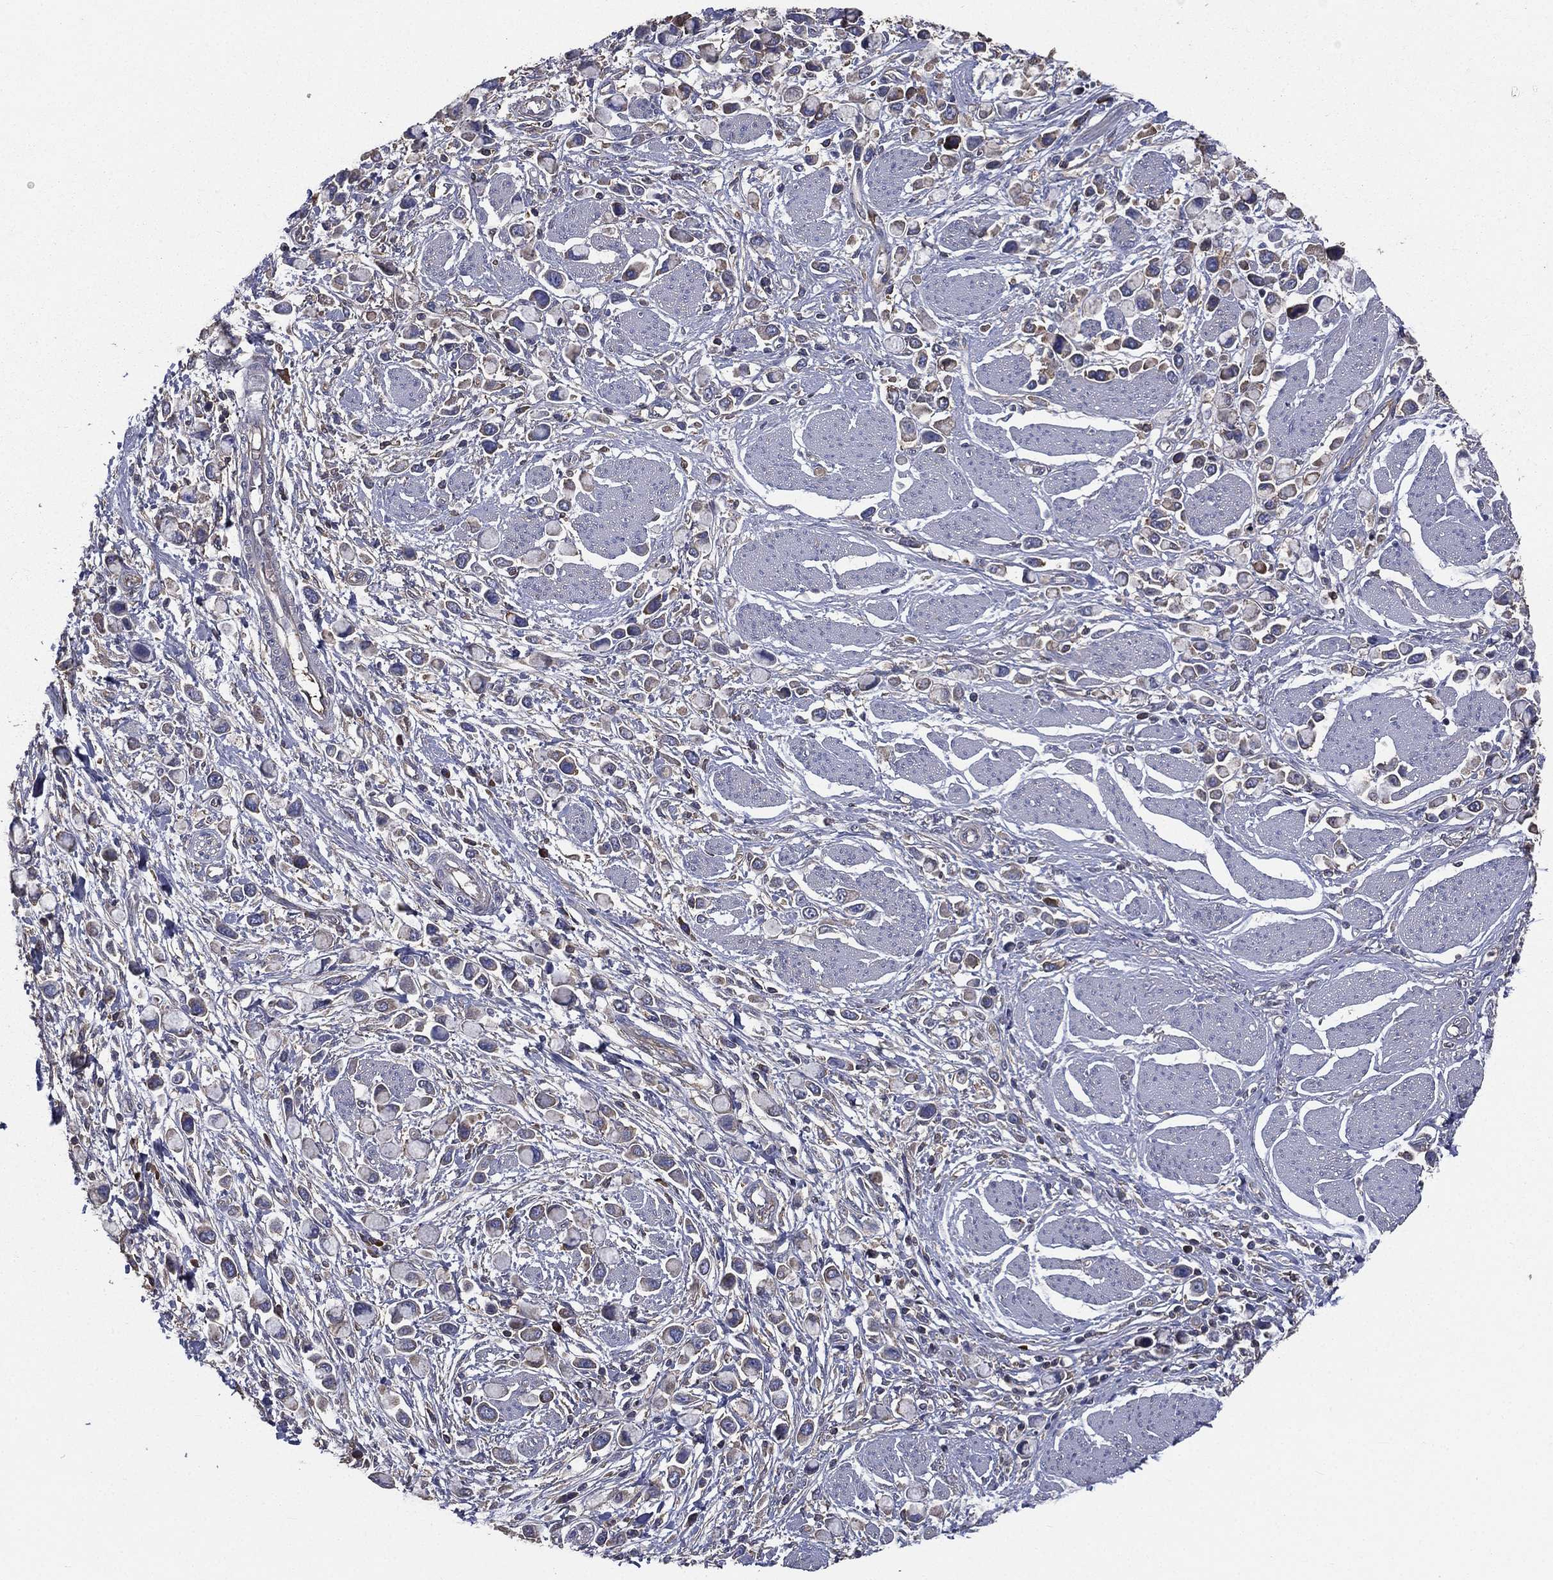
{"staining": {"intensity": "negative", "quantity": "none", "location": "none"}, "tissue": "stomach cancer", "cell_type": "Tumor cells", "image_type": "cancer", "snomed": [{"axis": "morphology", "description": "Adenocarcinoma, NOS"}, {"axis": "topography", "description": "Stomach"}], "caption": "Histopathology image shows no significant protein staining in tumor cells of stomach cancer (adenocarcinoma).", "gene": "SARS1", "patient": {"sex": "female", "age": 81}}